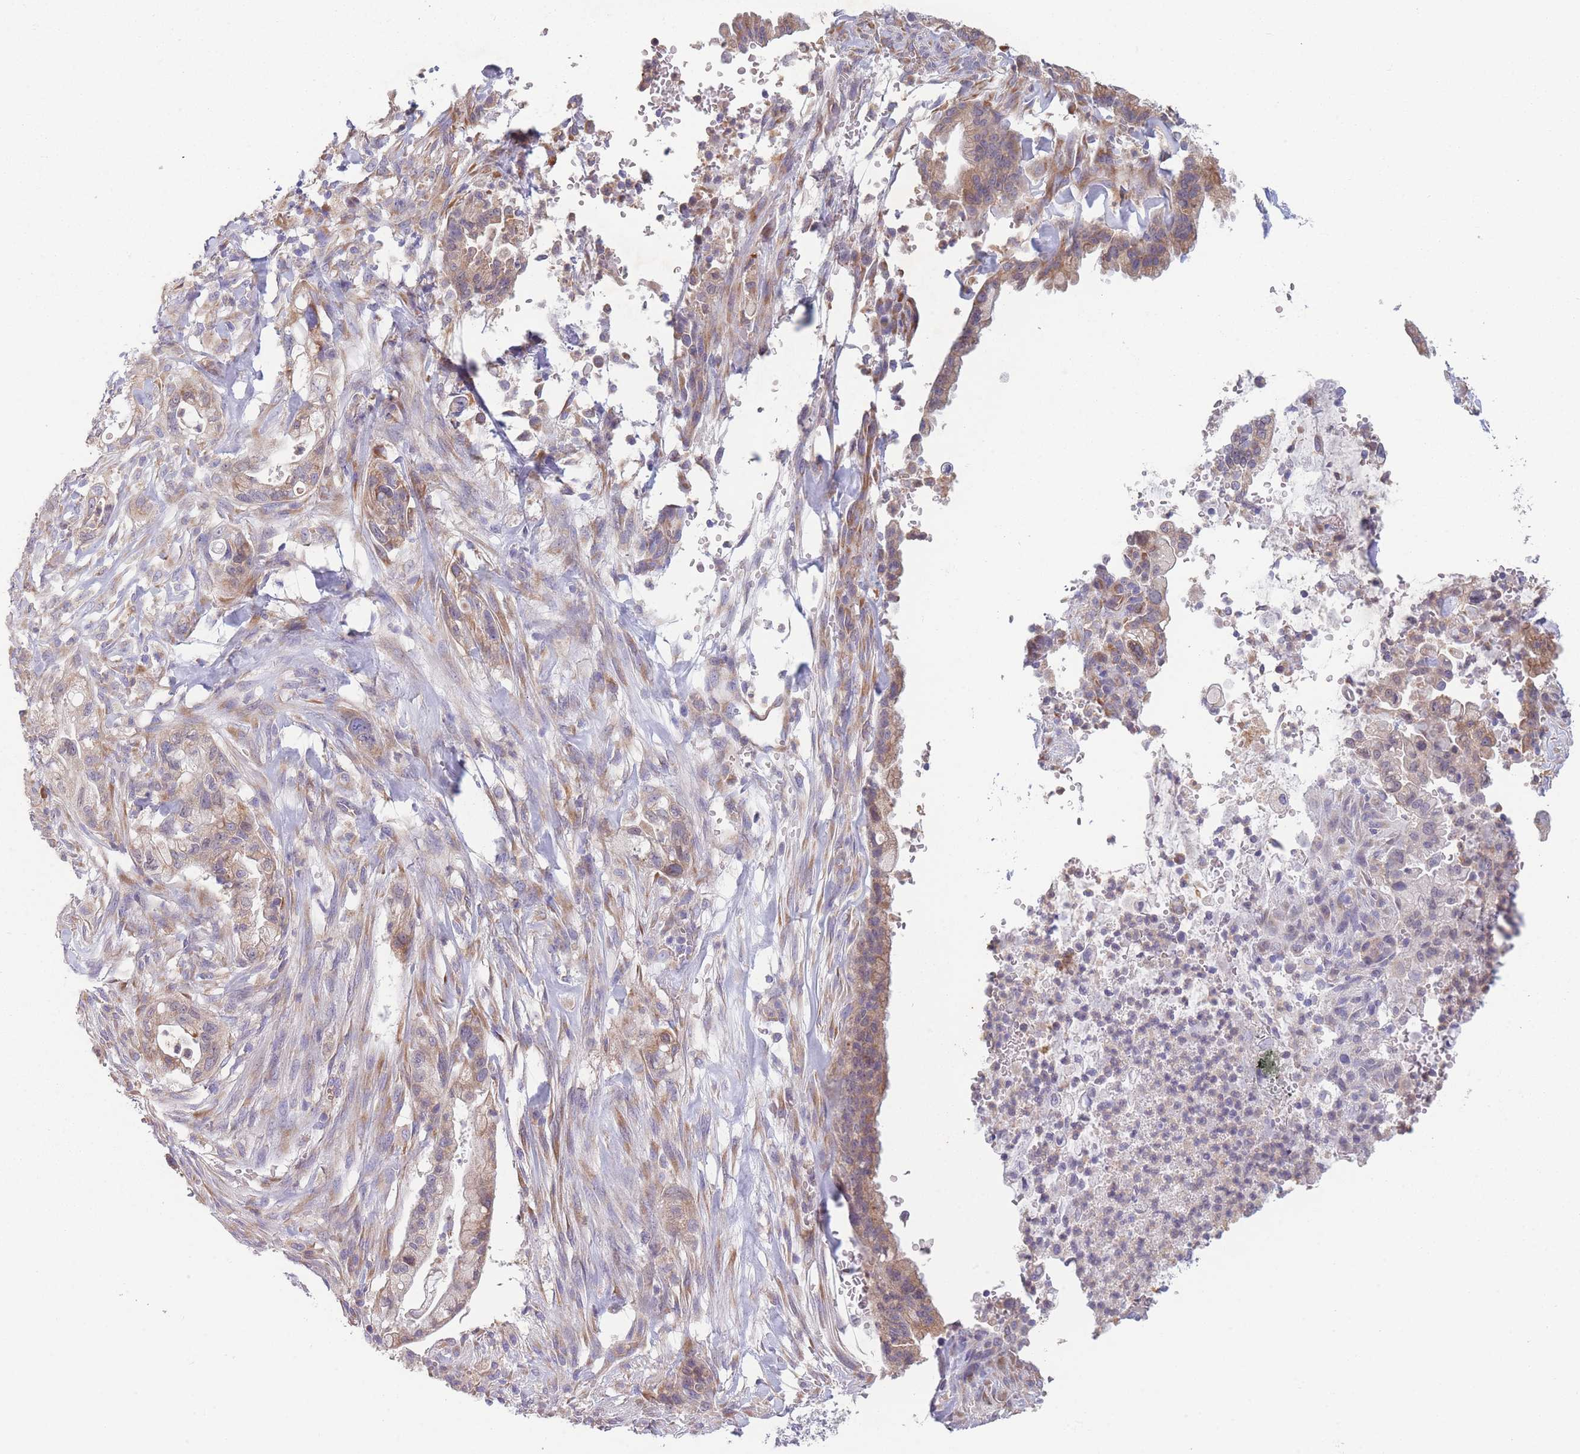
{"staining": {"intensity": "moderate", "quantity": "<25%", "location": "cytoplasmic/membranous"}, "tissue": "pancreatic cancer", "cell_type": "Tumor cells", "image_type": "cancer", "snomed": [{"axis": "morphology", "description": "Adenocarcinoma, NOS"}, {"axis": "topography", "description": "Pancreas"}], "caption": "IHC photomicrograph of pancreatic cancer (adenocarcinoma) stained for a protein (brown), which shows low levels of moderate cytoplasmic/membranous positivity in approximately <25% of tumor cells.", "gene": "NDUFAF6", "patient": {"sex": "male", "age": 44}}